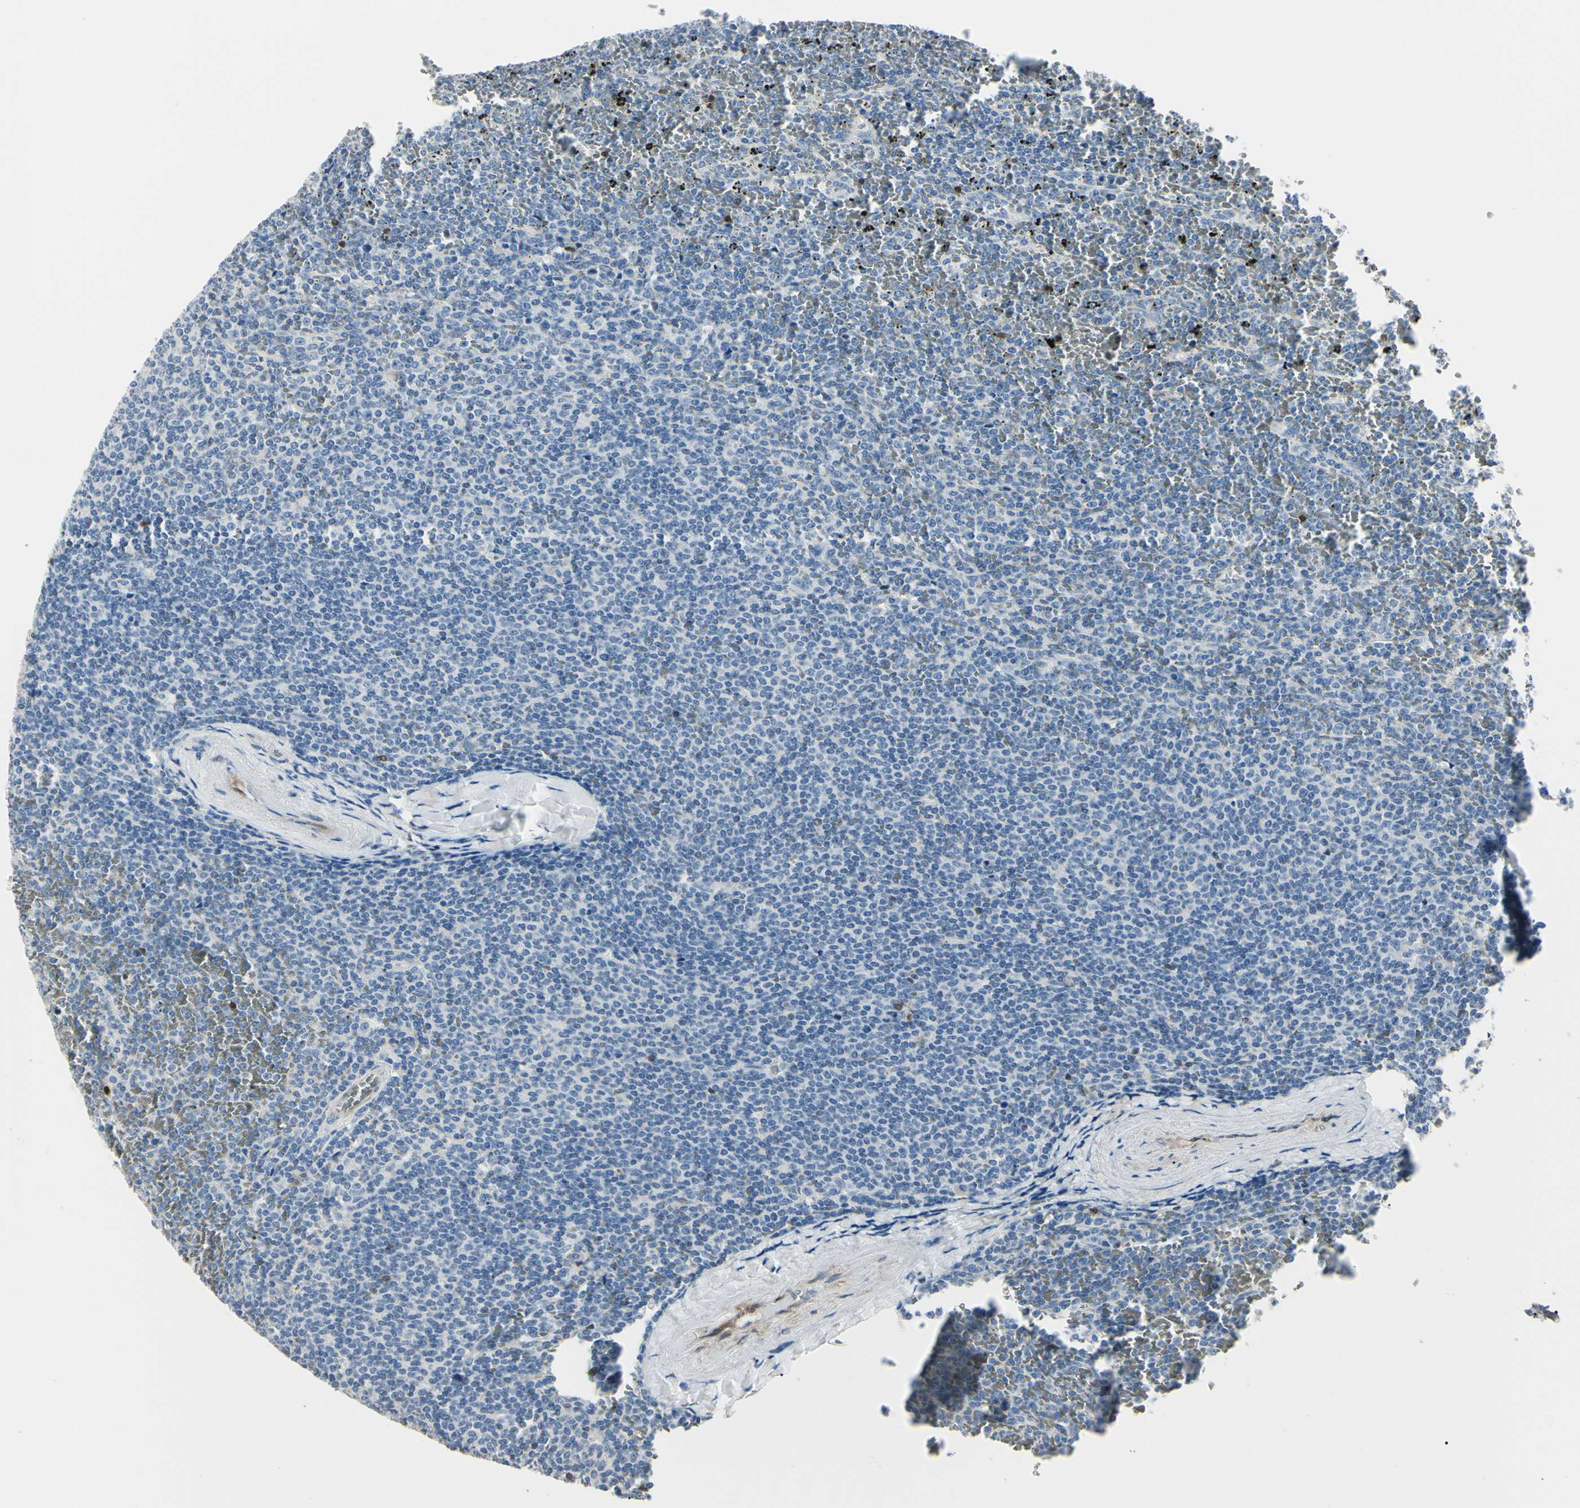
{"staining": {"intensity": "negative", "quantity": "none", "location": "none"}, "tissue": "lymphoma", "cell_type": "Tumor cells", "image_type": "cancer", "snomed": [{"axis": "morphology", "description": "Malignant lymphoma, non-Hodgkin's type, Low grade"}, {"axis": "topography", "description": "Spleen"}], "caption": "Tumor cells show no significant protein positivity in low-grade malignant lymphoma, non-Hodgkin's type.", "gene": "AKR1C3", "patient": {"sex": "female", "age": 77}}